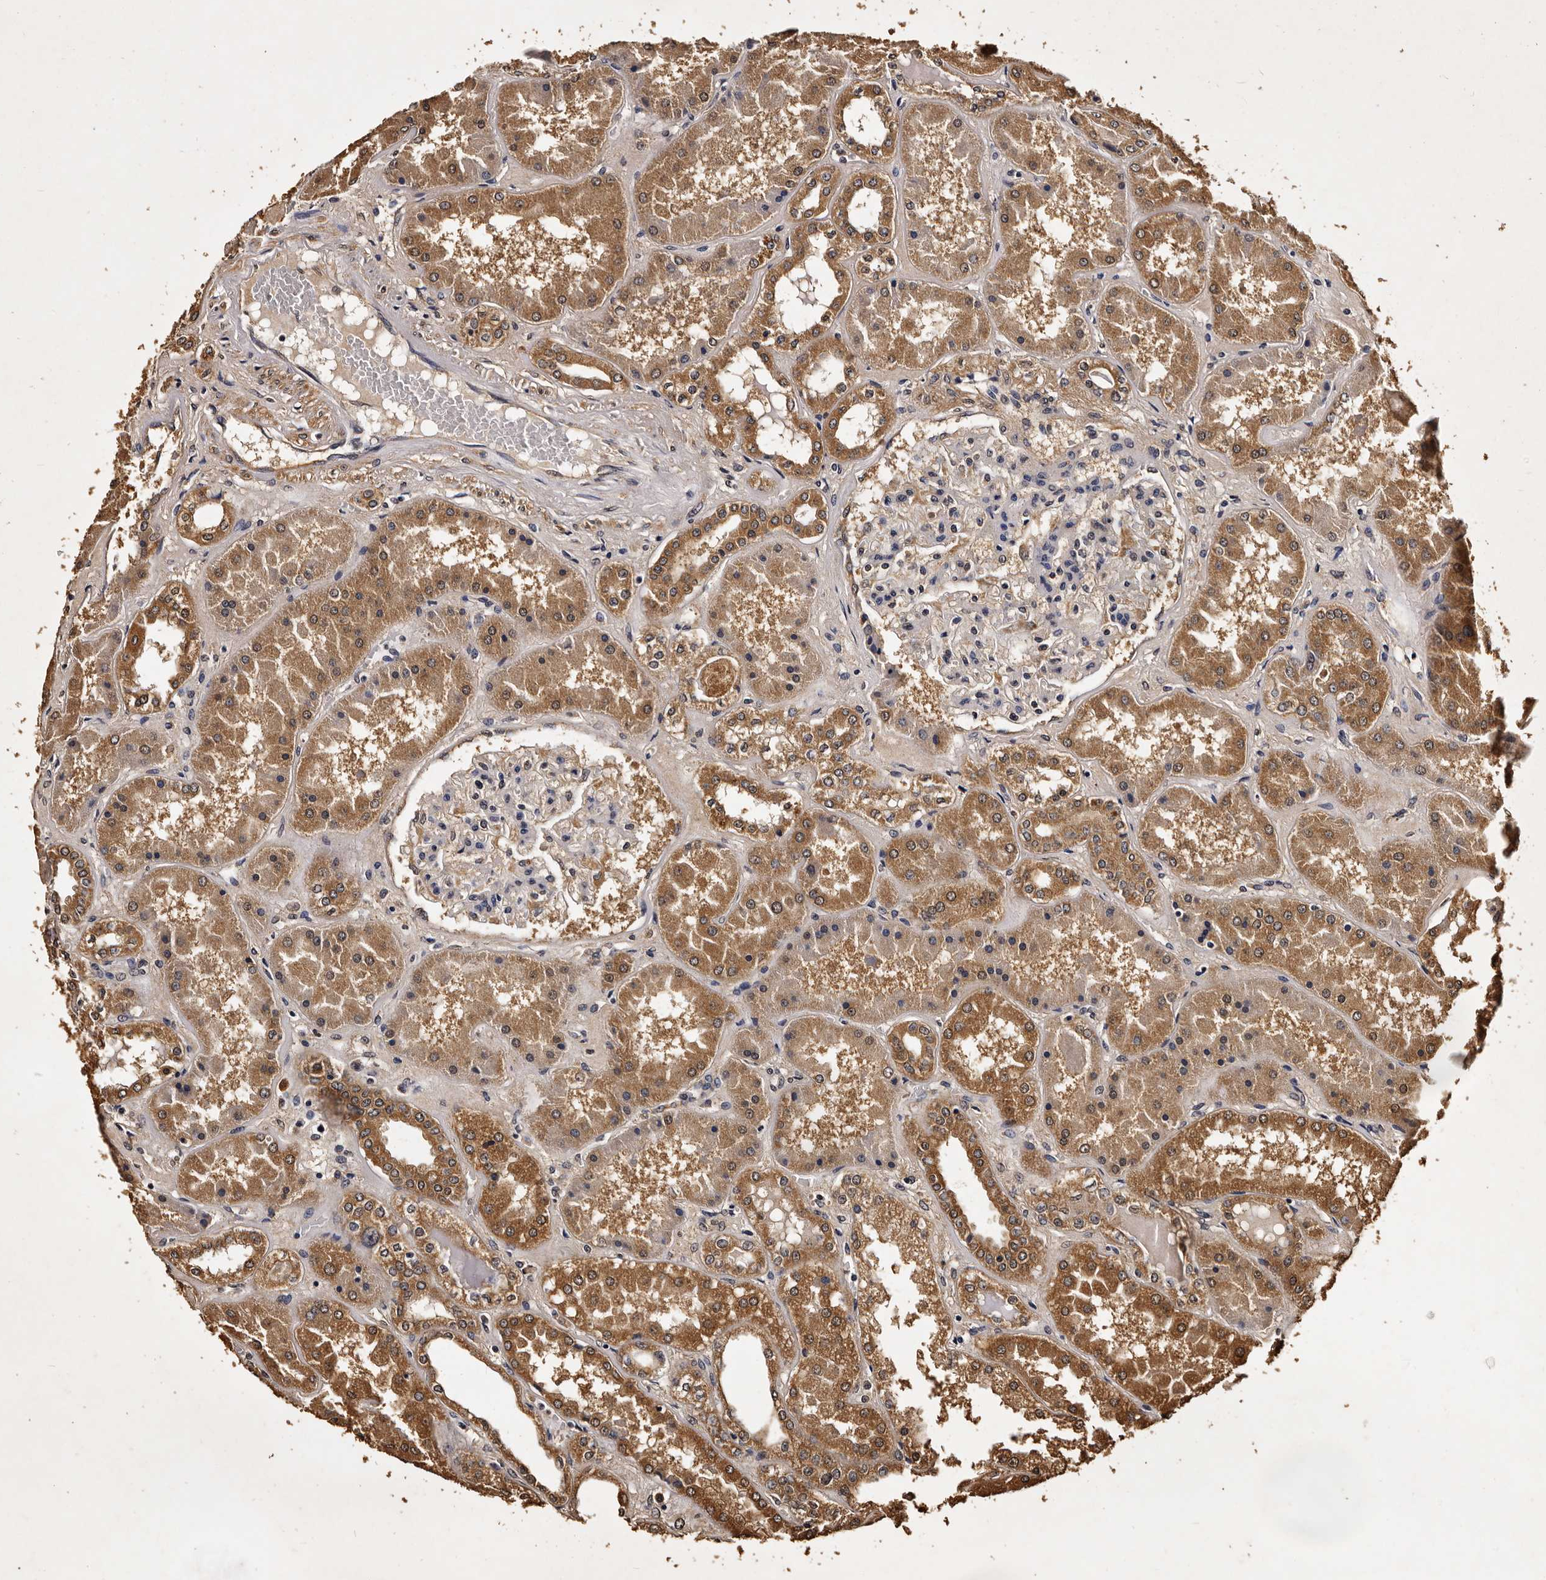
{"staining": {"intensity": "weak", "quantity": "<25%", "location": "cytoplasmic/membranous"}, "tissue": "kidney", "cell_type": "Cells in glomeruli", "image_type": "normal", "snomed": [{"axis": "morphology", "description": "Normal tissue, NOS"}, {"axis": "topography", "description": "Kidney"}], "caption": "Cells in glomeruli are negative for protein expression in normal human kidney. (Immunohistochemistry, brightfield microscopy, high magnification).", "gene": "PARS2", "patient": {"sex": "female", "age": 56}}